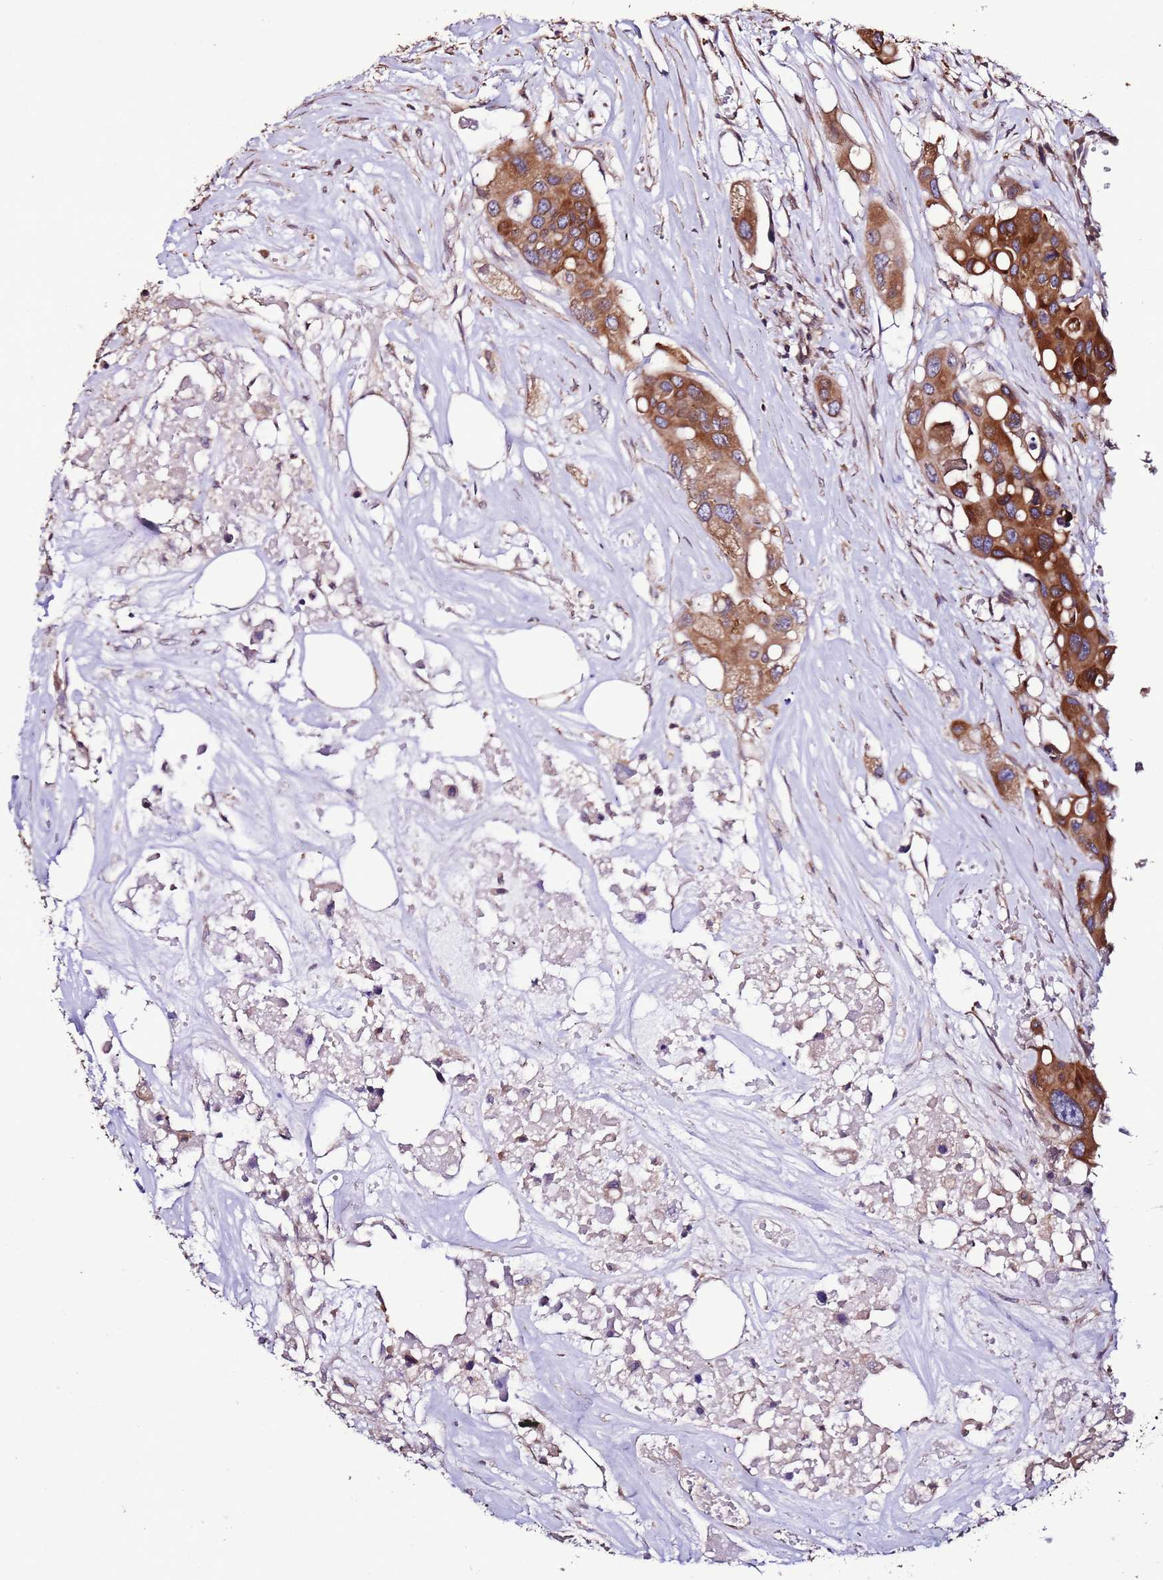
{"staining": {"intensity": "strong", "quantity": ">75%", "location": "cytoplasmic/membranous"}, "tissue": "colorectal cancer", "cell_type": "Tumor cells", "image_type": "cancer", "snomed": [{"axis": "morphology", "description": "Adenocarcinoma, NOS"}, {"axis": "topography", "description": "Colon"}], "caption": "The histopathology image exhibits immunohistochemical staining of colorectal cancer (adenocarcinoma). There is strong cytoplasmic/membranous expression is identified in approximately >75% of tumor cells.", "gene": "SLC41A3", "patient": {"sex": "male", "age": 77}}